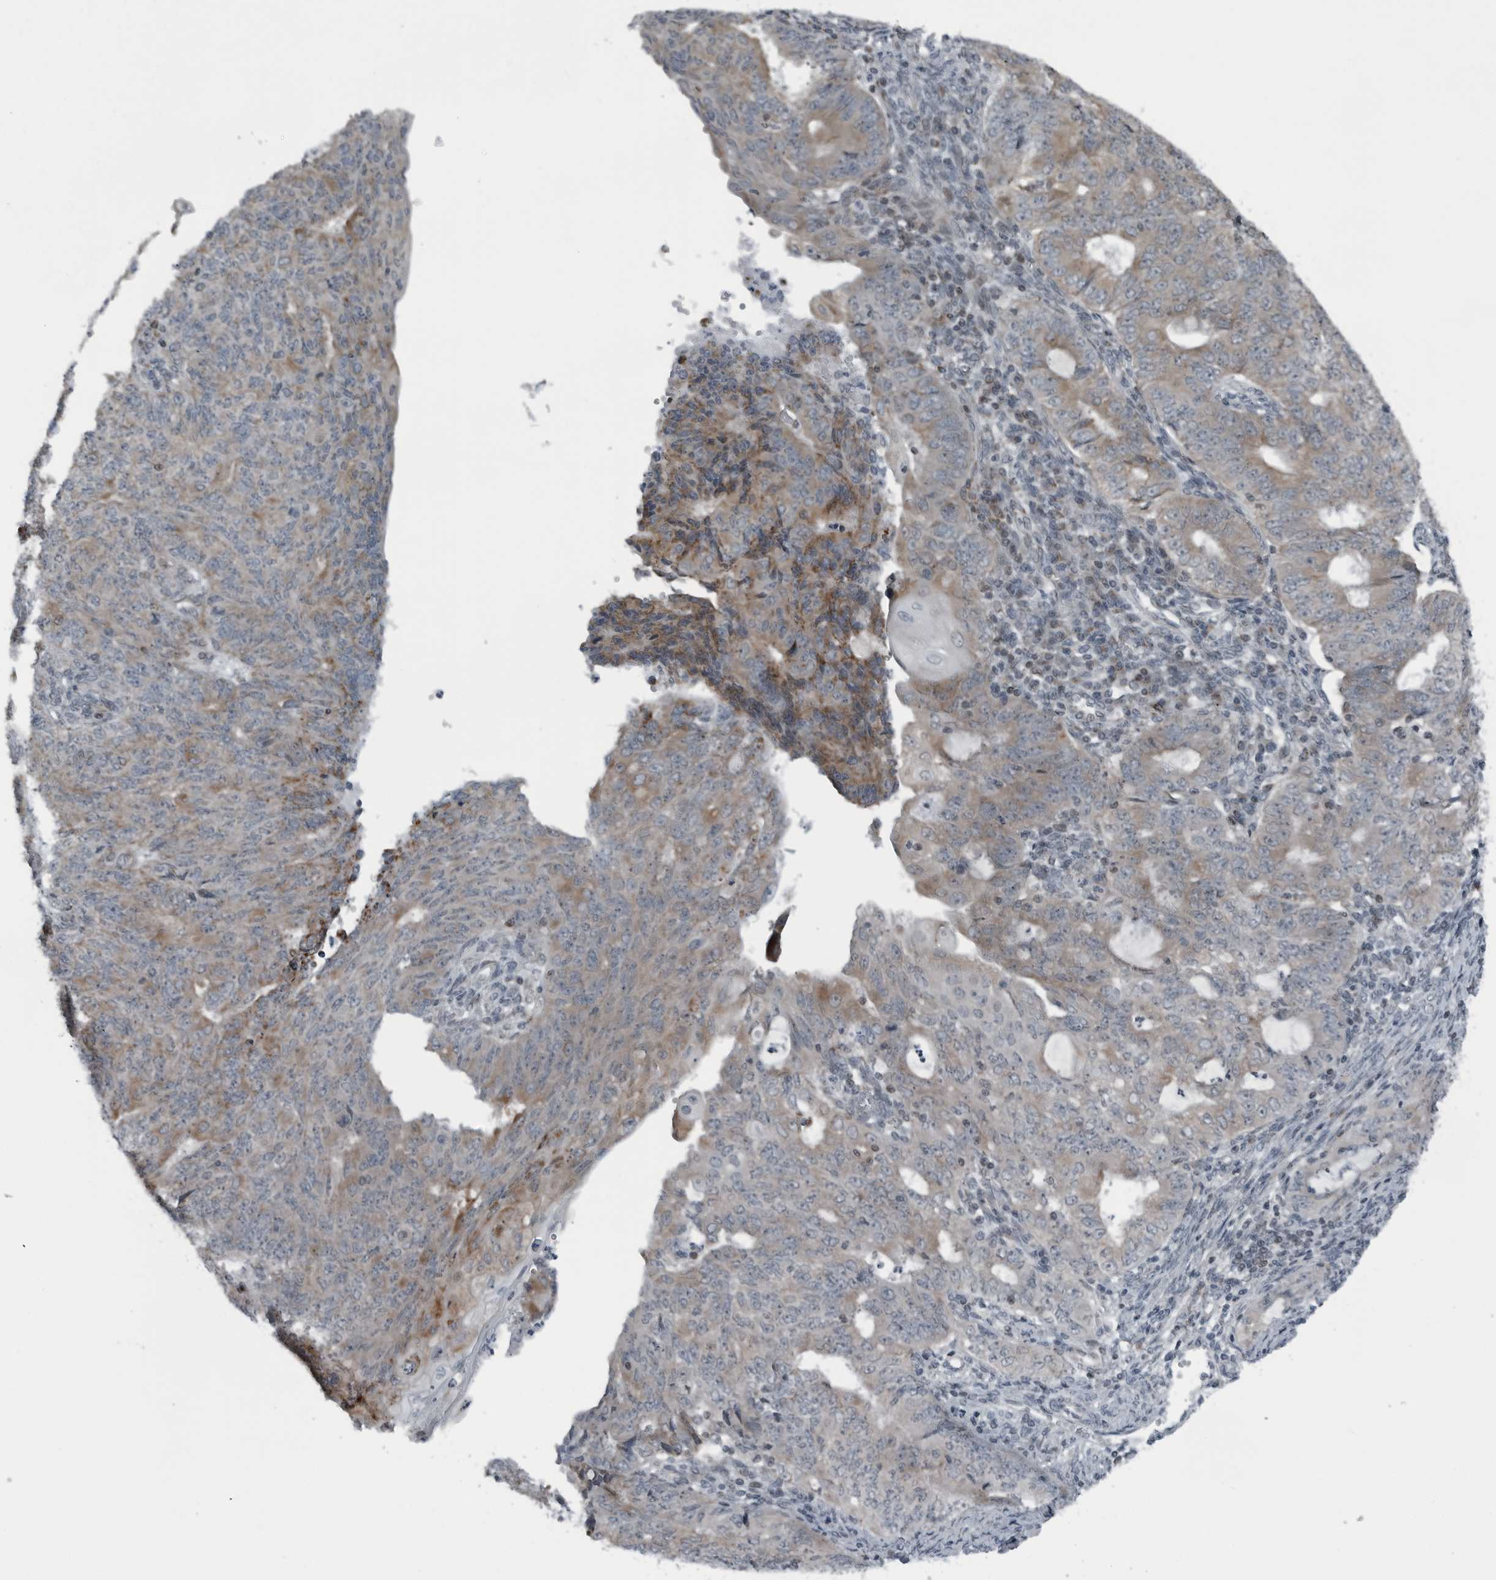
{"staining": {"intensity": "weak", "quantity": "25%-75%", "location": "cytoplasmic/membranous"}, "tissue": "endometrial cancer", "cell_type": "Tumor cells", "image_type": "cancer", "snomed": [{"axis": "morphology", "description": "Adenocarcinoma, NOS"}, {"axis": "topography", "description": "Endometrium"}], "caption": "Endometrial cancer stained for a protein displays weak cytoplasmic/membranous positivity in tumor cells. Immunohistochemistry stains the protein in brown and the nuclei are stained blue.", "gene": "GAK", "patient": {"sex": "female", "age": 32}}